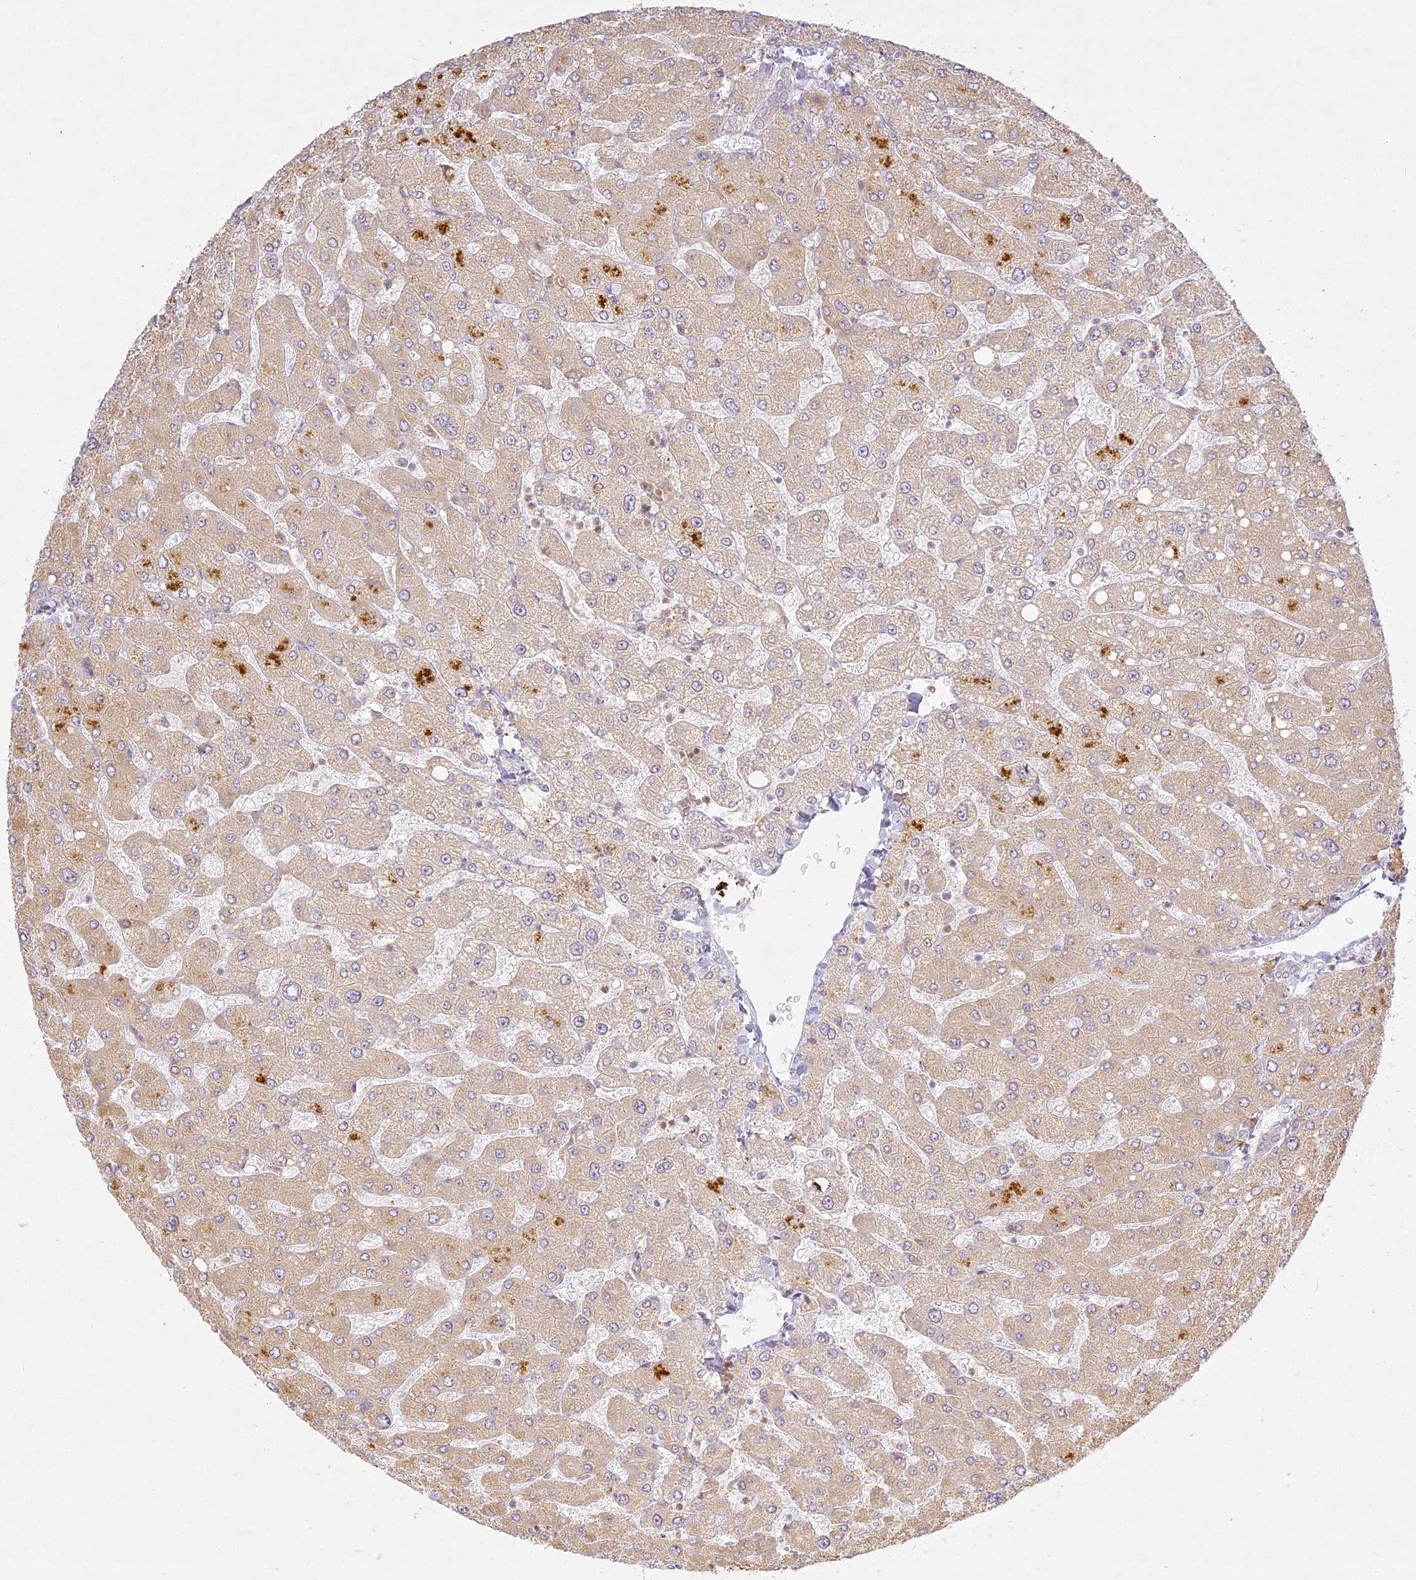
{"staining": {"intensity": "weak", "quantity": "<25%", "location": "cytoplasmic/membranous"}, "tissue": "liver", "cell_type": "Cholangiocytes", "image_type": "normal", "snomed": [{"axis": "morphology", "description": "Normal tissue, NOS"}, {"axis": "topography", "description": "Liver"}], "caption": "Human liver stained for a protein using immunohistochemistry reveals no staining in cholangiocytes.", "gene": "SLC30A5", "patient": {"sex": "male", "age": 55}}